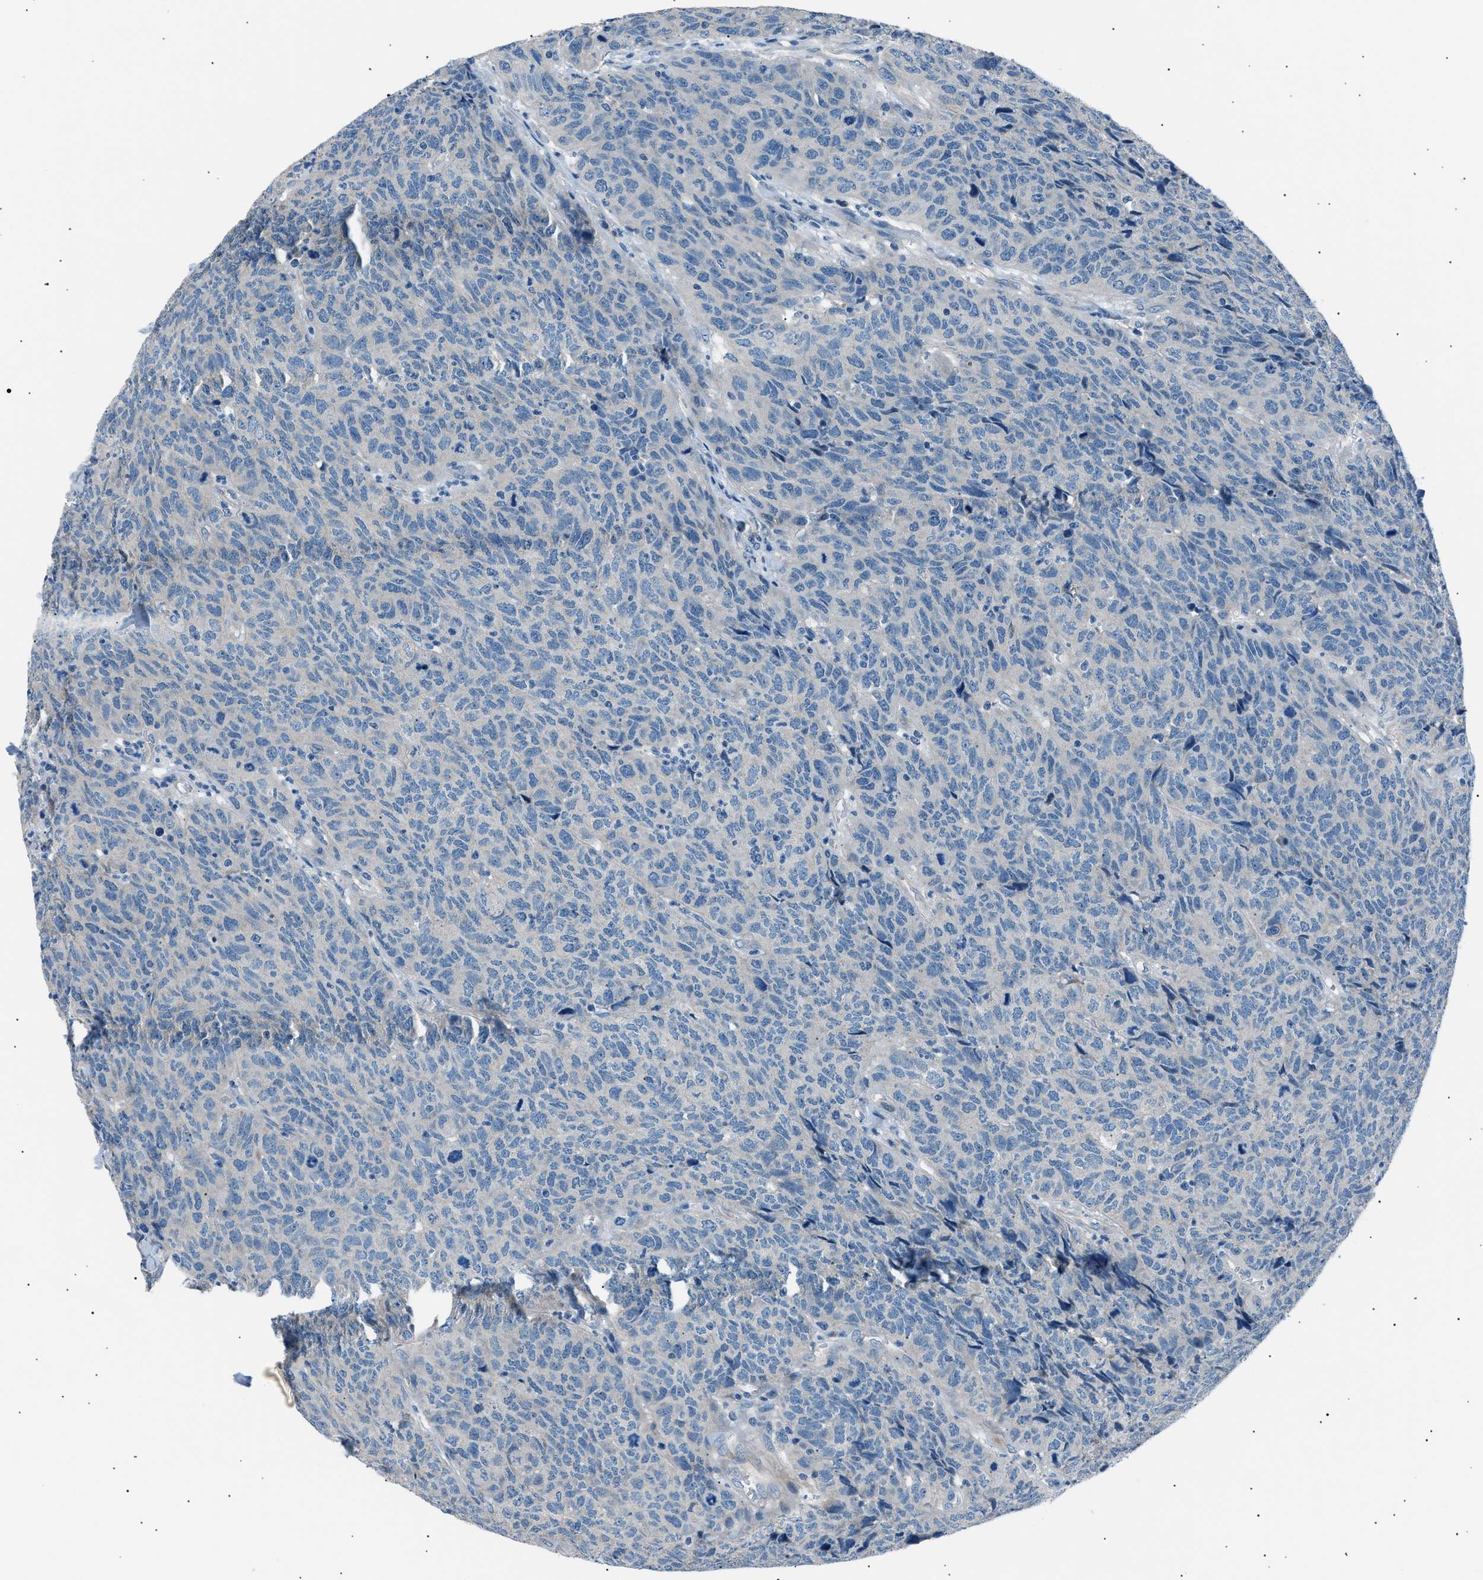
{"staining": {"intensity": "negative", "quantity": "none", "location": "none"}, "tissue": "head and neck cancer", "cell_type": "Tumor cells", "image_type": "cancer", "snomed": [{"axis": "morphology", "description": "Squamous cell carcinoma, NOS"}, {"axis": "topography", "description": "Head-Neck"}], "caption": "Micrograph shows no significant protein staining in tumor cells of squamous cell carcinoma (head and neck).", "gene": "LRRC37B", "patient": {"sex": "male", "age": 66}}